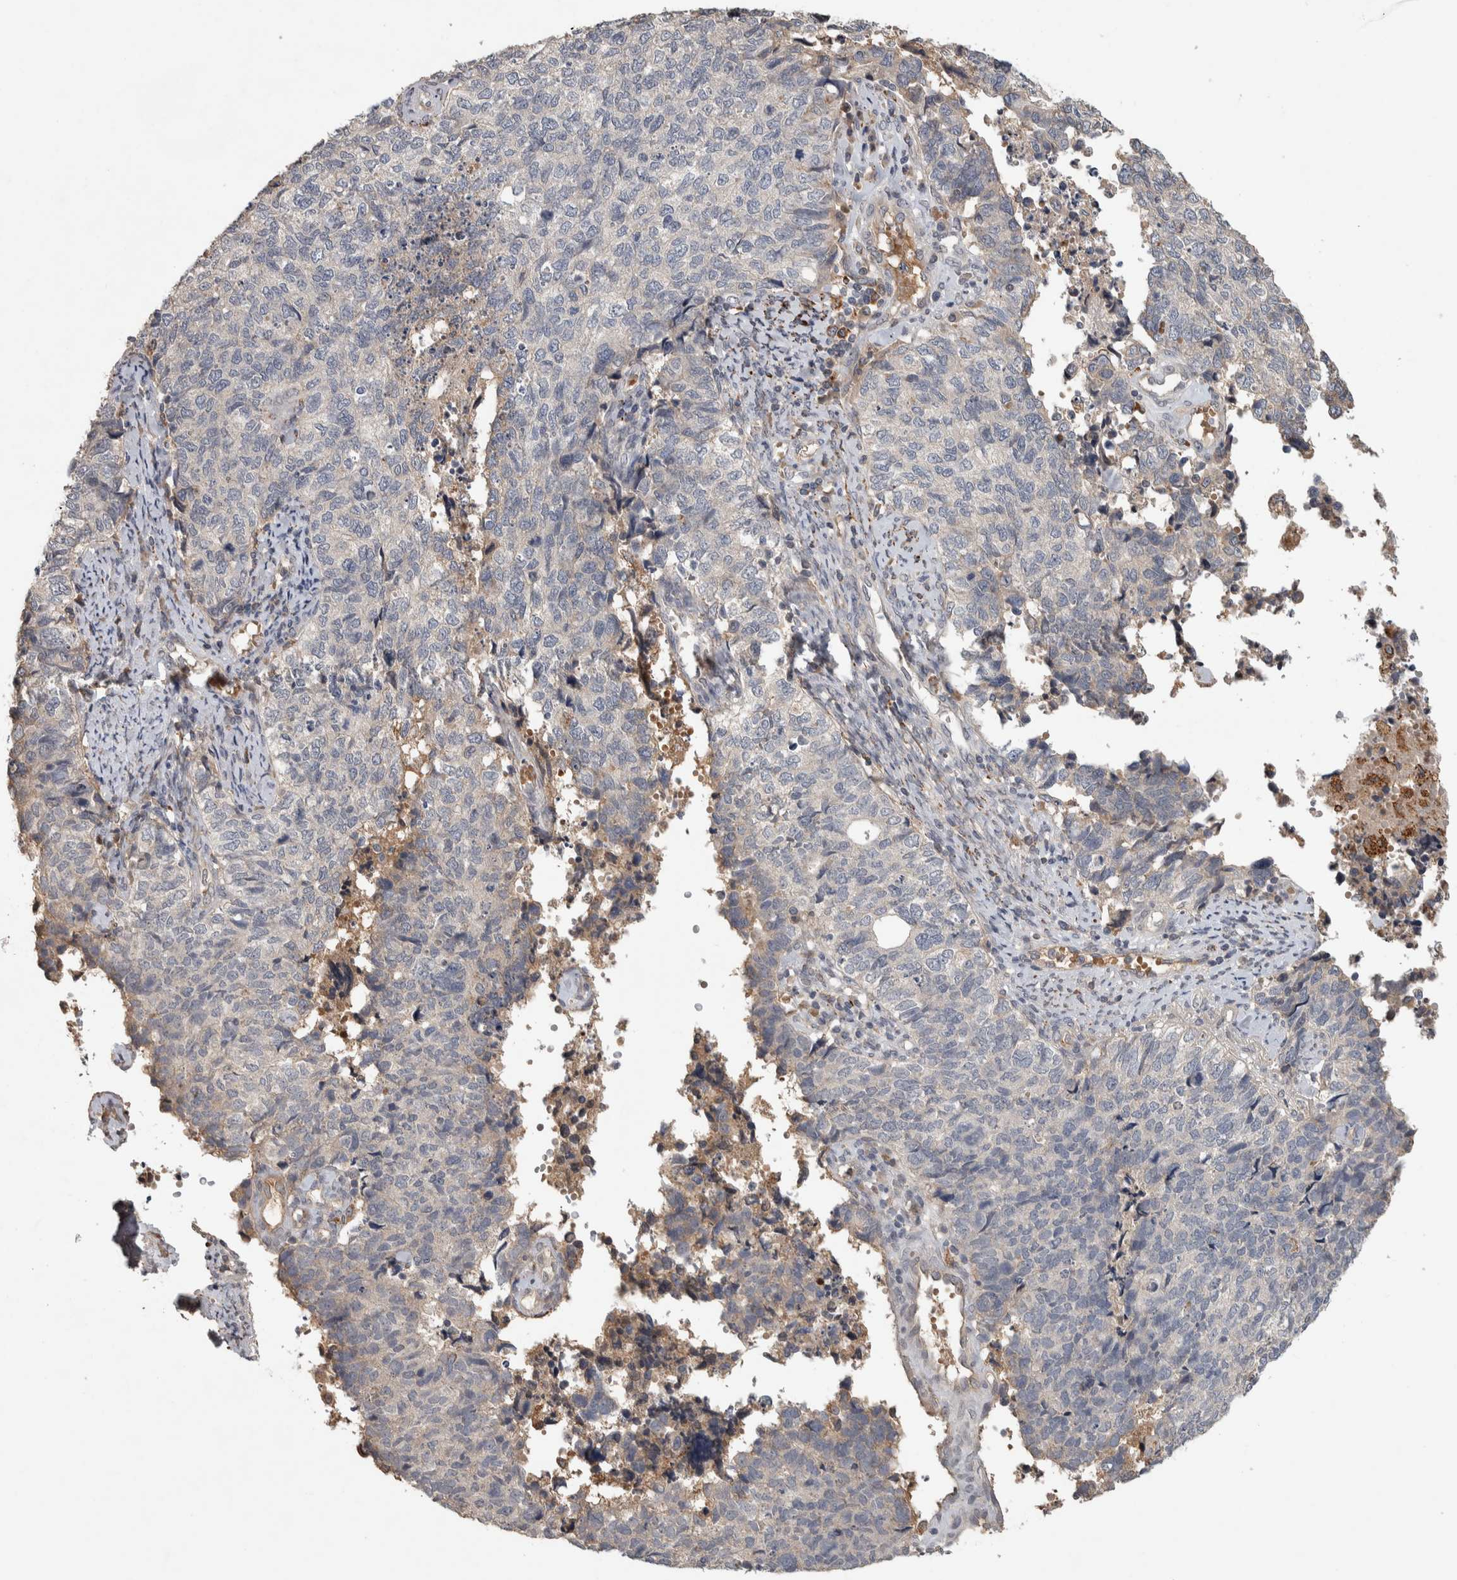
{"staining": {"intensity": "weak", "quantity": "<25%", "location": "cytoplasmic/membranous"}, "tissue": "cervical cancer", "cell_type": "Tumor cells", "image_type": "cancer", "snomed": [{"axis": "morphology", "description": "Squamous cell carcinoma, NOS"}, {"axis": "topography", "description": "Cervix"}], "caption": "The micrograph reveals no significant positivity in tumor cells of cervical cancer (squamous cell carcinoma).", "gene": "CHRM3", "patient": {"sex": "female", "age": 63}}